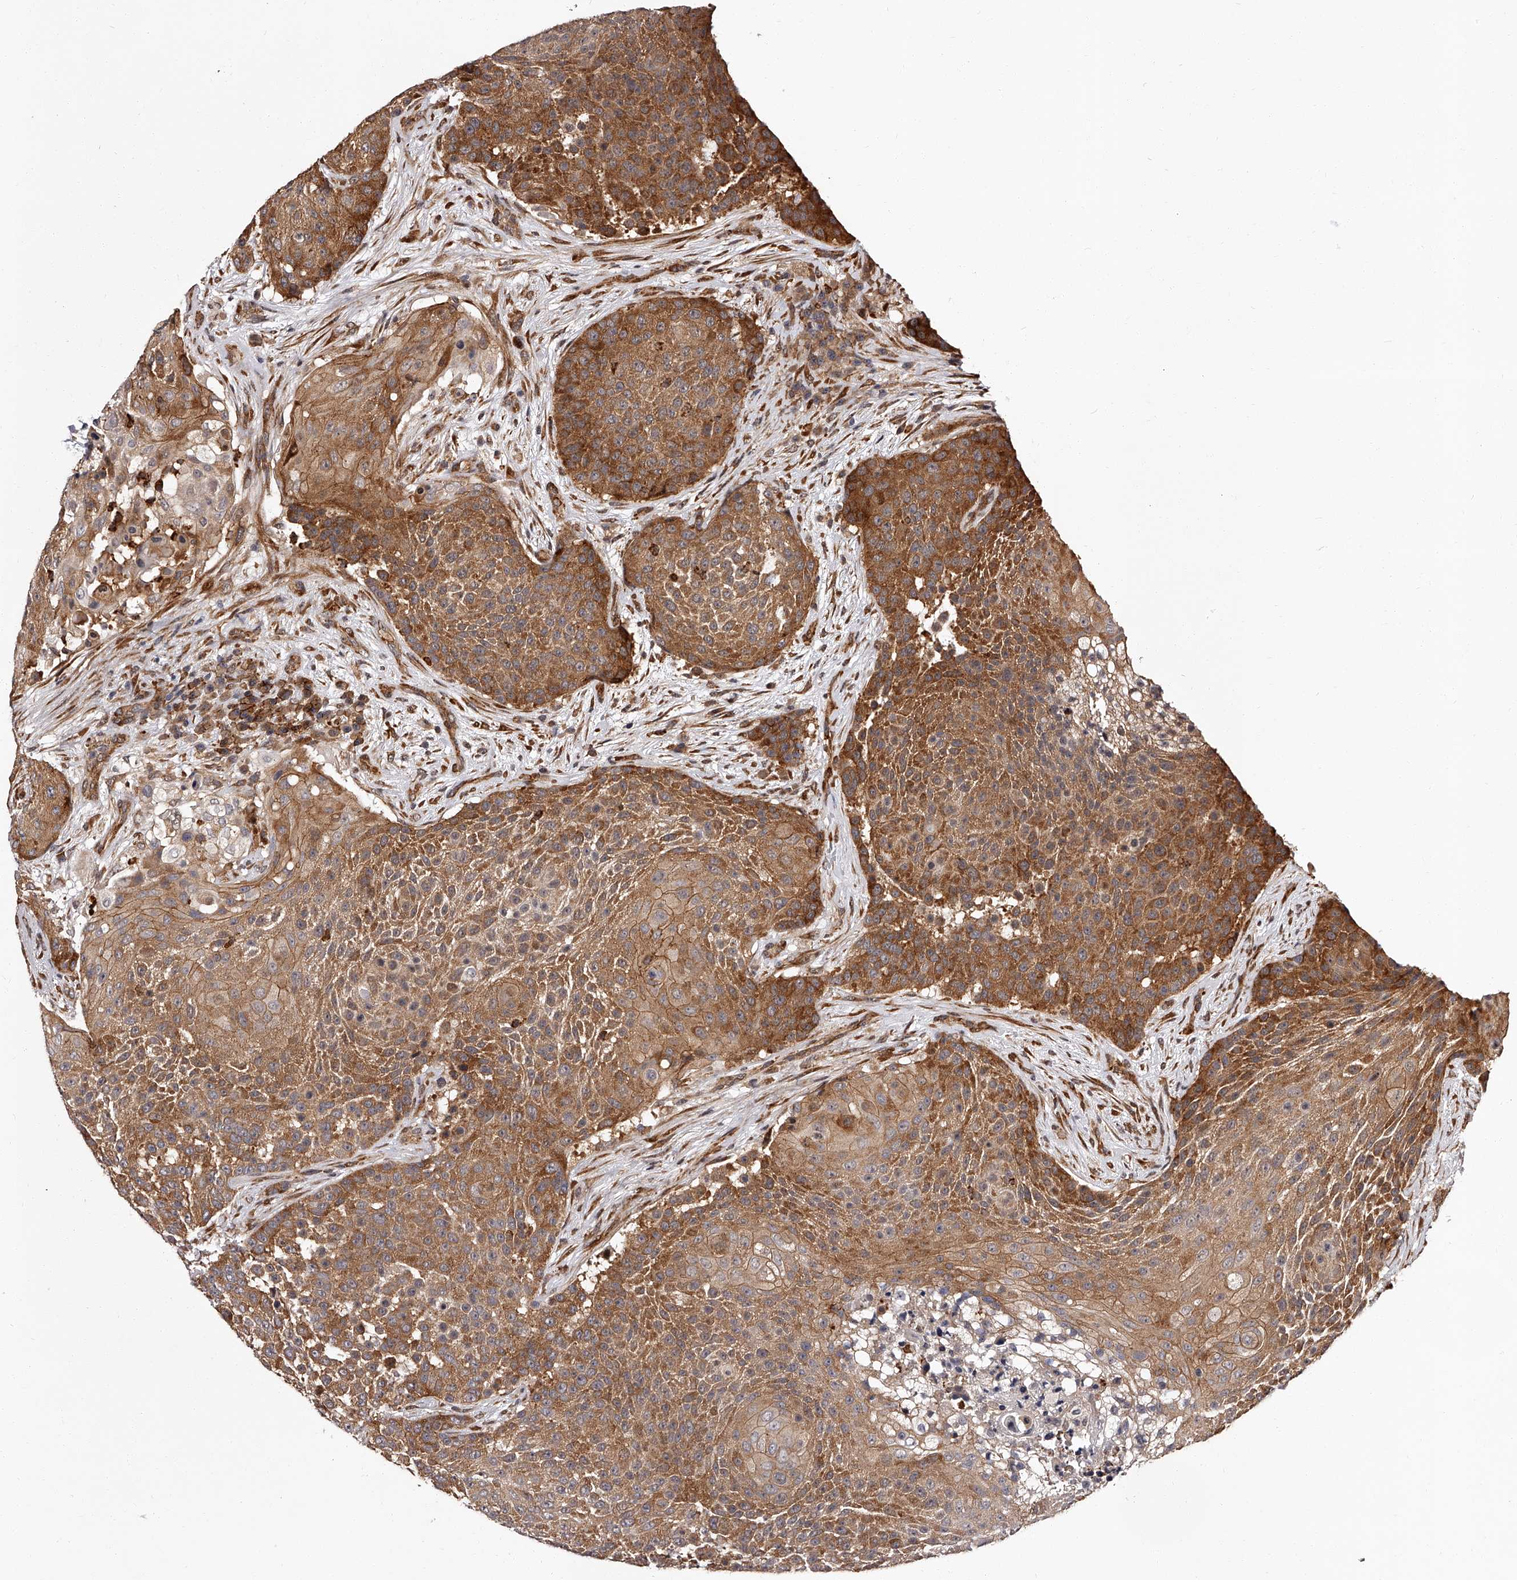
{"staining": {"intensity": "moderate", "quantity": ">75%", "location": "cytoplasmic/membranous"}, "tissue": "urothelial cancer", "cell_type": "Tumor cells", "image_type": "cancer", "snomed": [{"axis": "morphology", "description": "Urothelial carcinoma, High grade"}, {"axis": "topography", "description": "Urinary bladder"}], "caption": "A histopathology image of human urothelial carcinoma (high-grade) stained for a protein exhibits moderate cytoplasmic/membranous brown staining in tumor cells.", "gene": "RSC1A1", "patient": {"sex": "female", "age": 63}}